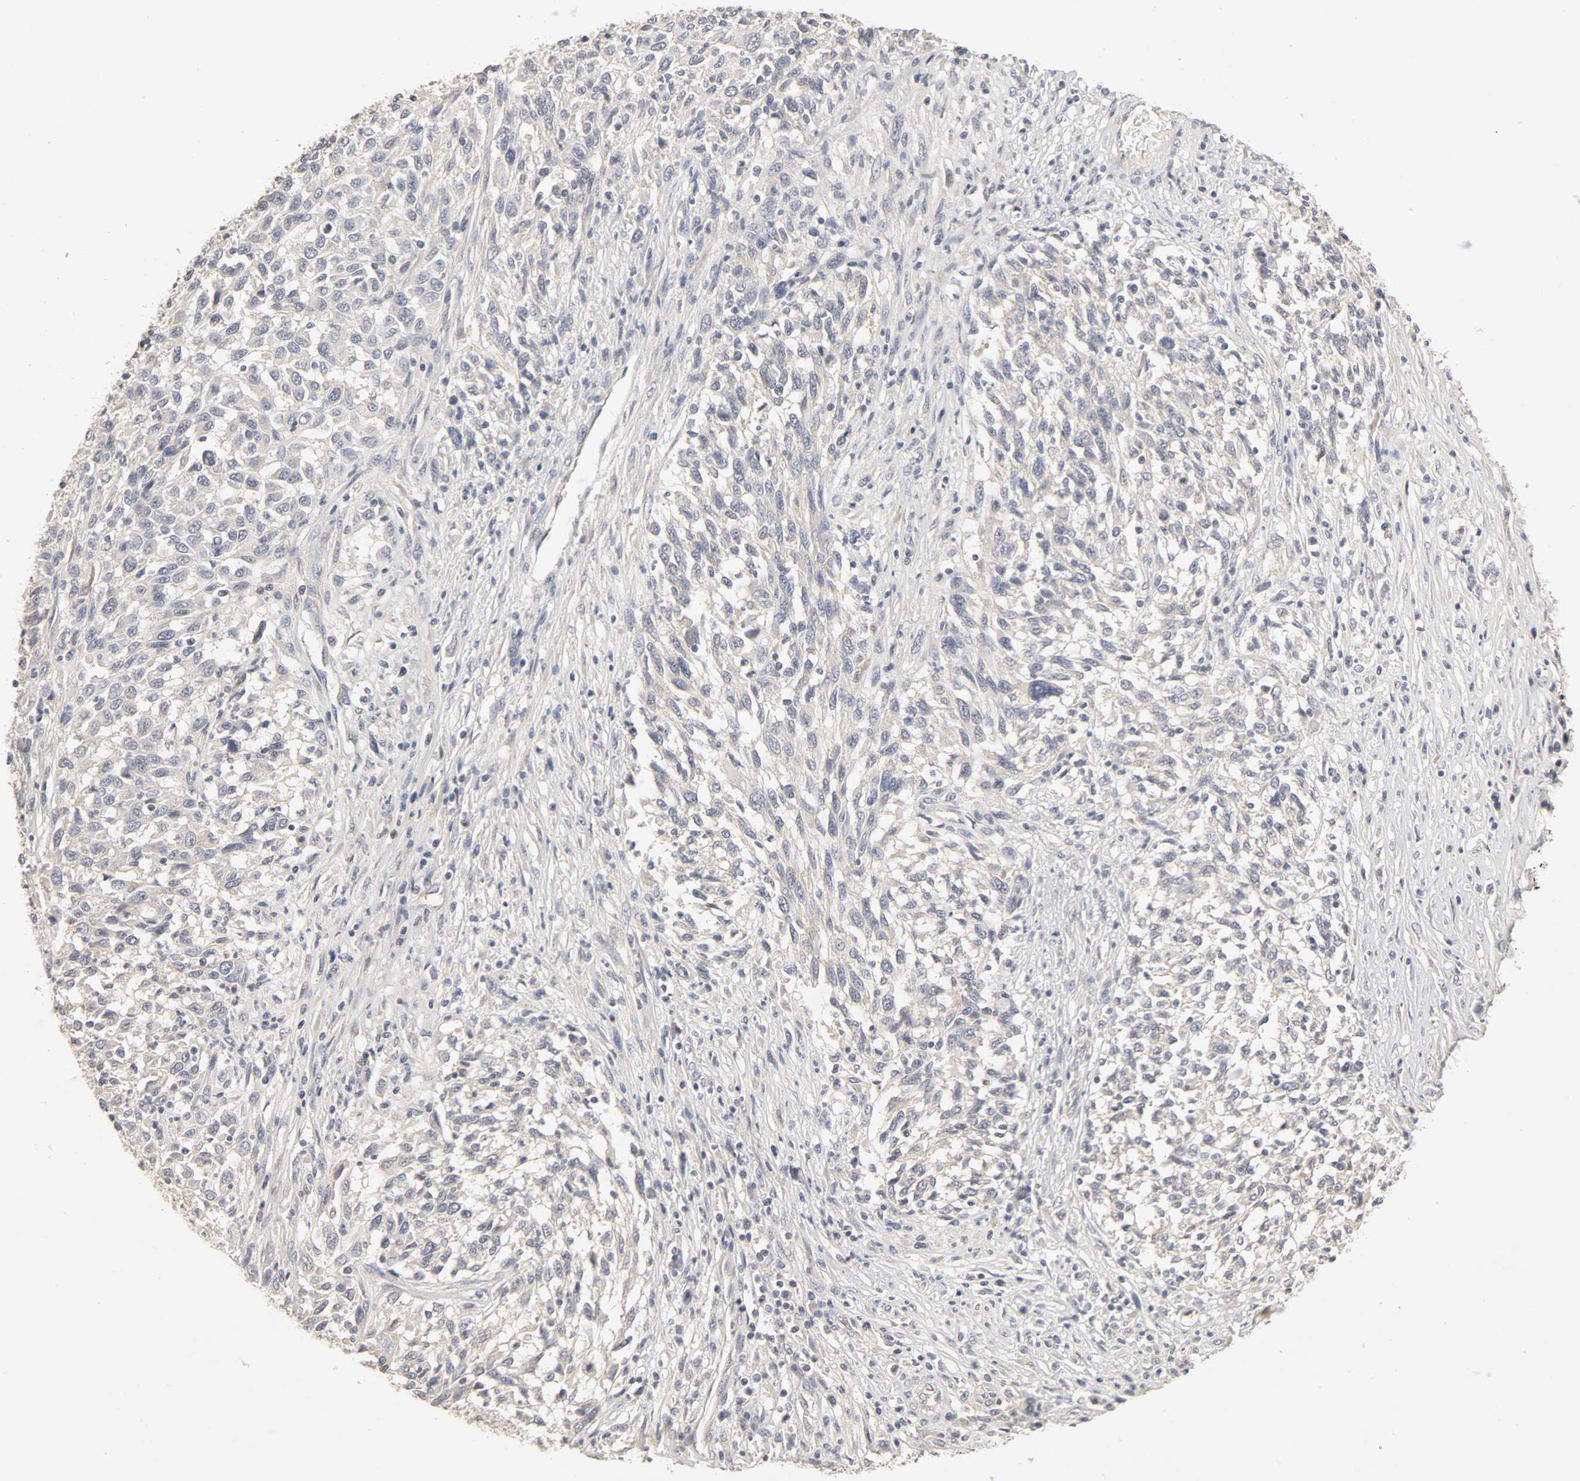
{"staining": {"intensity": "negative", "quantity": "none", "location": "none"}, "tissue": "melanoma", "cell_type": "Tumor cells", "image_type": "cancer", "snomed": [{"axis": "morphology", "description": "Malignant melanoma, Metastatic site"}, {"axis": "topography", "description": "Lymph node"}], "caption": "Protein analysis of melanoma reveals no significant staining in tumor cells.", "gene": "SLC10A2", "patient": {"sex": "male", "age": 61}}